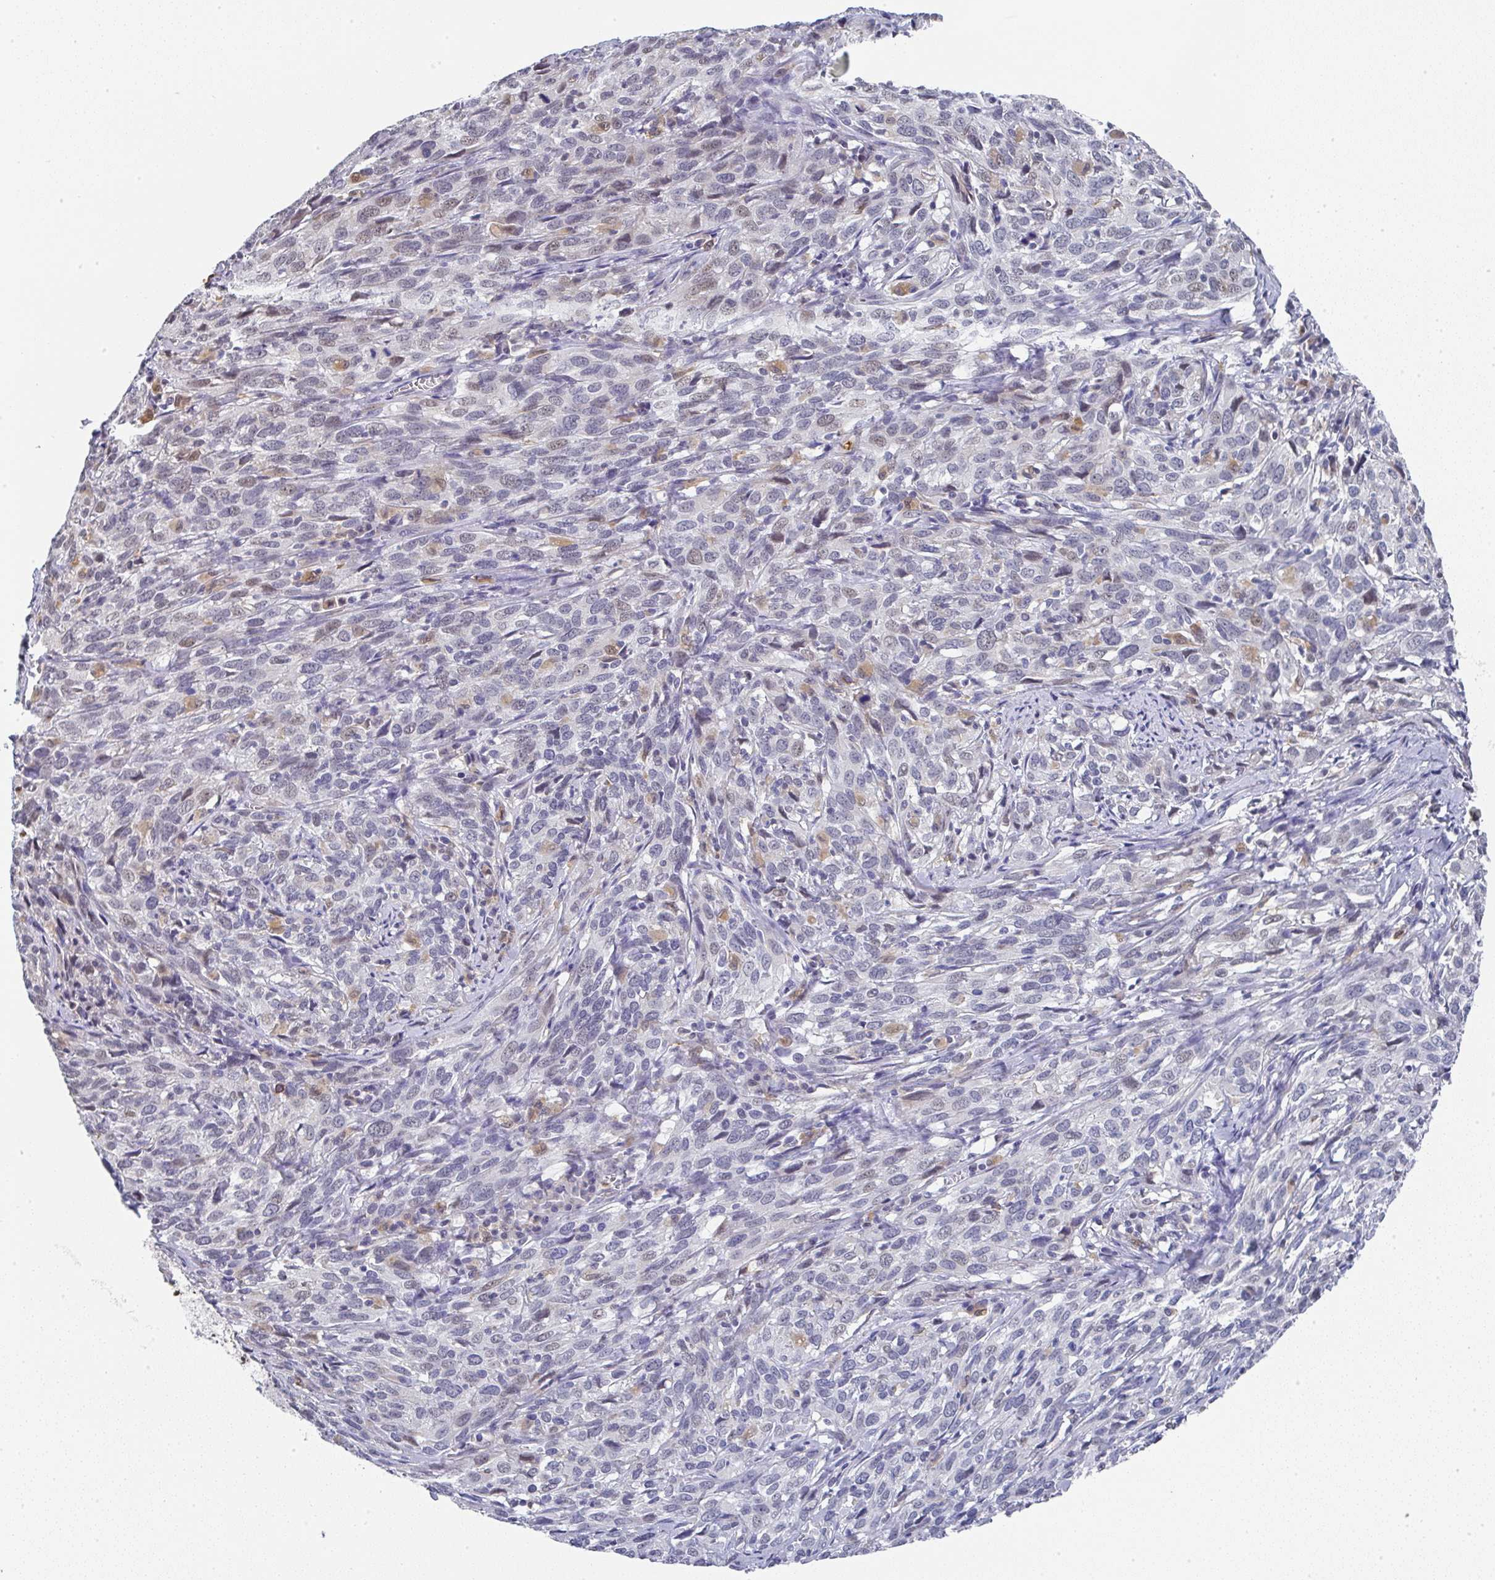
{"staining": {"intensity": "weak", "quantity": "<25%", "location": "nuclear"}, "tissue": "cervical cancer", "cell_type": "Tumor cells", "image_type": "cancer", "snomed": [{"axis": "morphology", "description": "Squamous cell carcinoma, NOS"}, {"axis": "topography", "description": "Cervix"}], "caption": "IHC of human cervical cancer (squamous cell carcinoma) shows no staining in tumor cells. (Stains: DAB (3,3'-diaminobenzidine) immunohistochemistry (IHC) with hematoxylin counter stain, Microscopy: brightfield microscopy at high magnification).", "gene": "NCF1", "patient": {"sex": "female", "age": 51}}